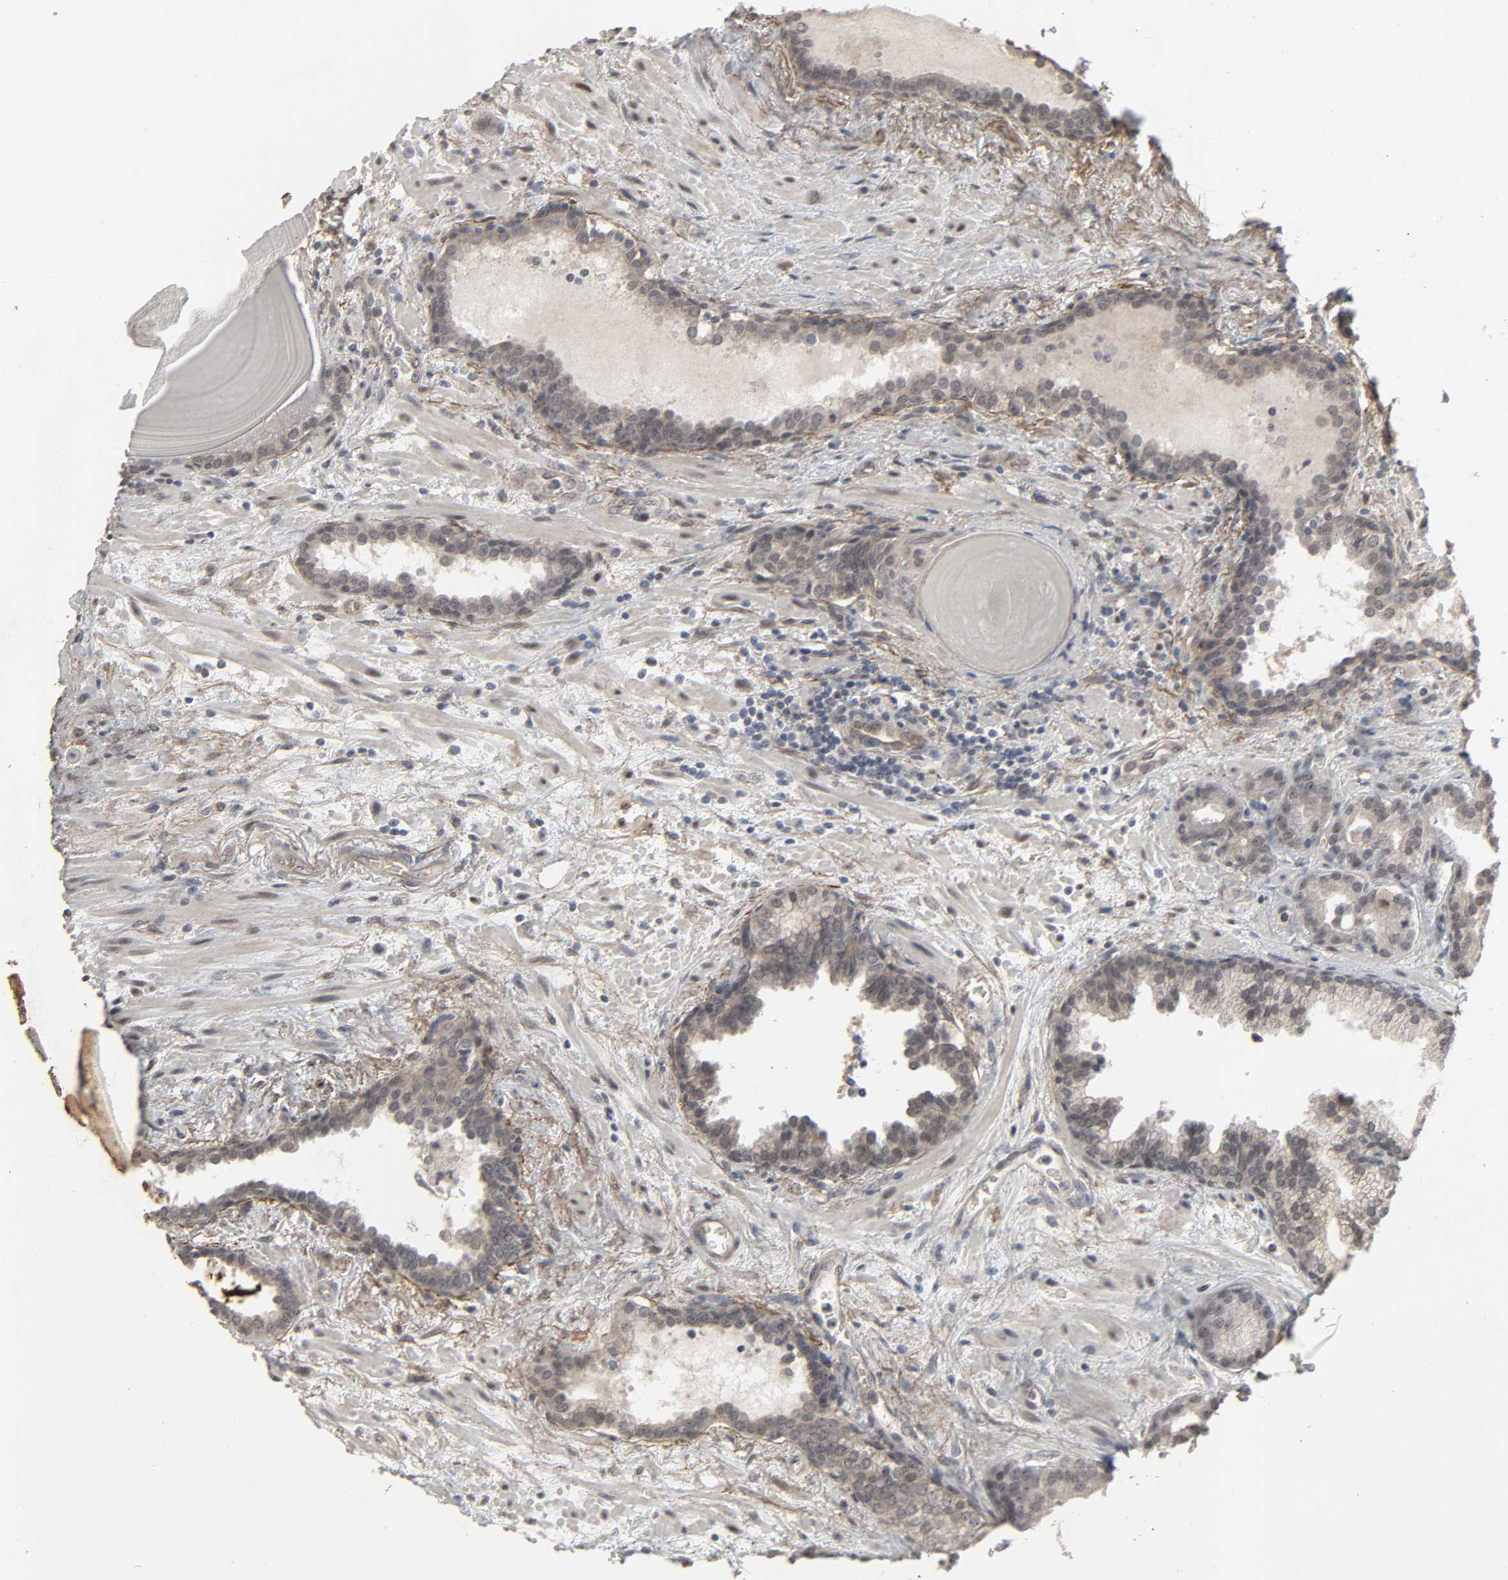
{"staining": {"intensity": "weak", "quantity": "<25%", "location": "cytoplasmic/membranous"}, "tissue": "prostate cancer", "cell_type": "Tumor cells", "image_type": "cancer", "snomed": [{"axis": "morphology", "description": "Adenocarcinoma, Low grade"}, {"axis": "topography", "description": "Prostate"}], "caption": "High magnification brightfield microscopy of prostate cancer (low-grade adenocarcinoma) stained with DAB (brown) and counterstained with hematoxylin (blue): tumor cells show no significant positivity.", "gene": "ZNF222", "patient": {"sex": "male", "age": 63}}